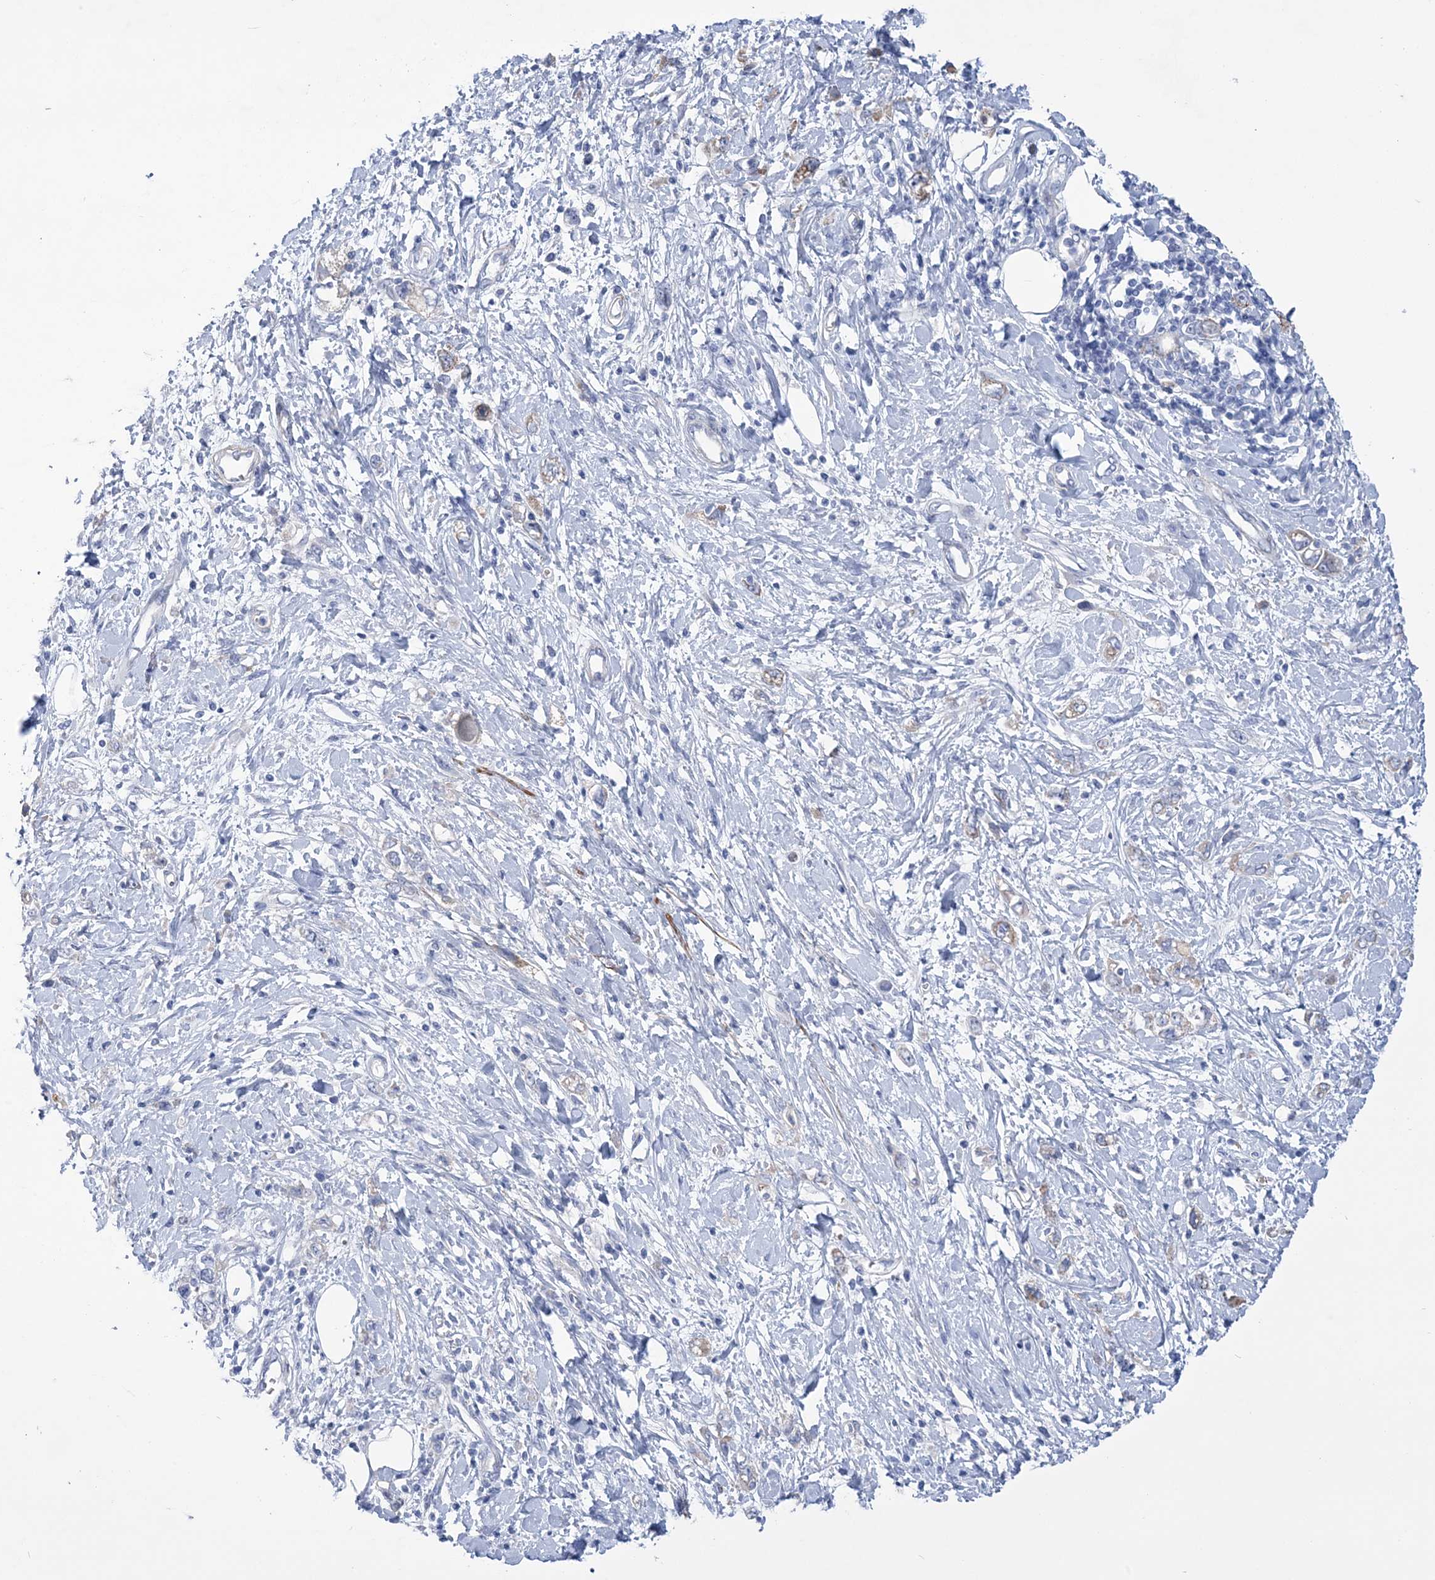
{"staining": {"intensity": "negative", "quantity": "none", "location": "none"}, "tissue": "stomach cancer", "cell_type": "Tumor cells", "image_type": "cancer", "snomed": [{"axis": "morphology", "description": "Adenocarcinoma, NOS"}, {"axis": "topography", "description": "Stomach"}], "caption": "Protein analysis of stomach adenocarcinoma displays no significant staining in tumor cells. The staining is performed using DAB (3,3'-diaminobenzidine) brown chromogen with nuclei counter-stained in using hematoxylin.", "gene": "WDR74", "patient": {"sex": "female", "age": 76}}